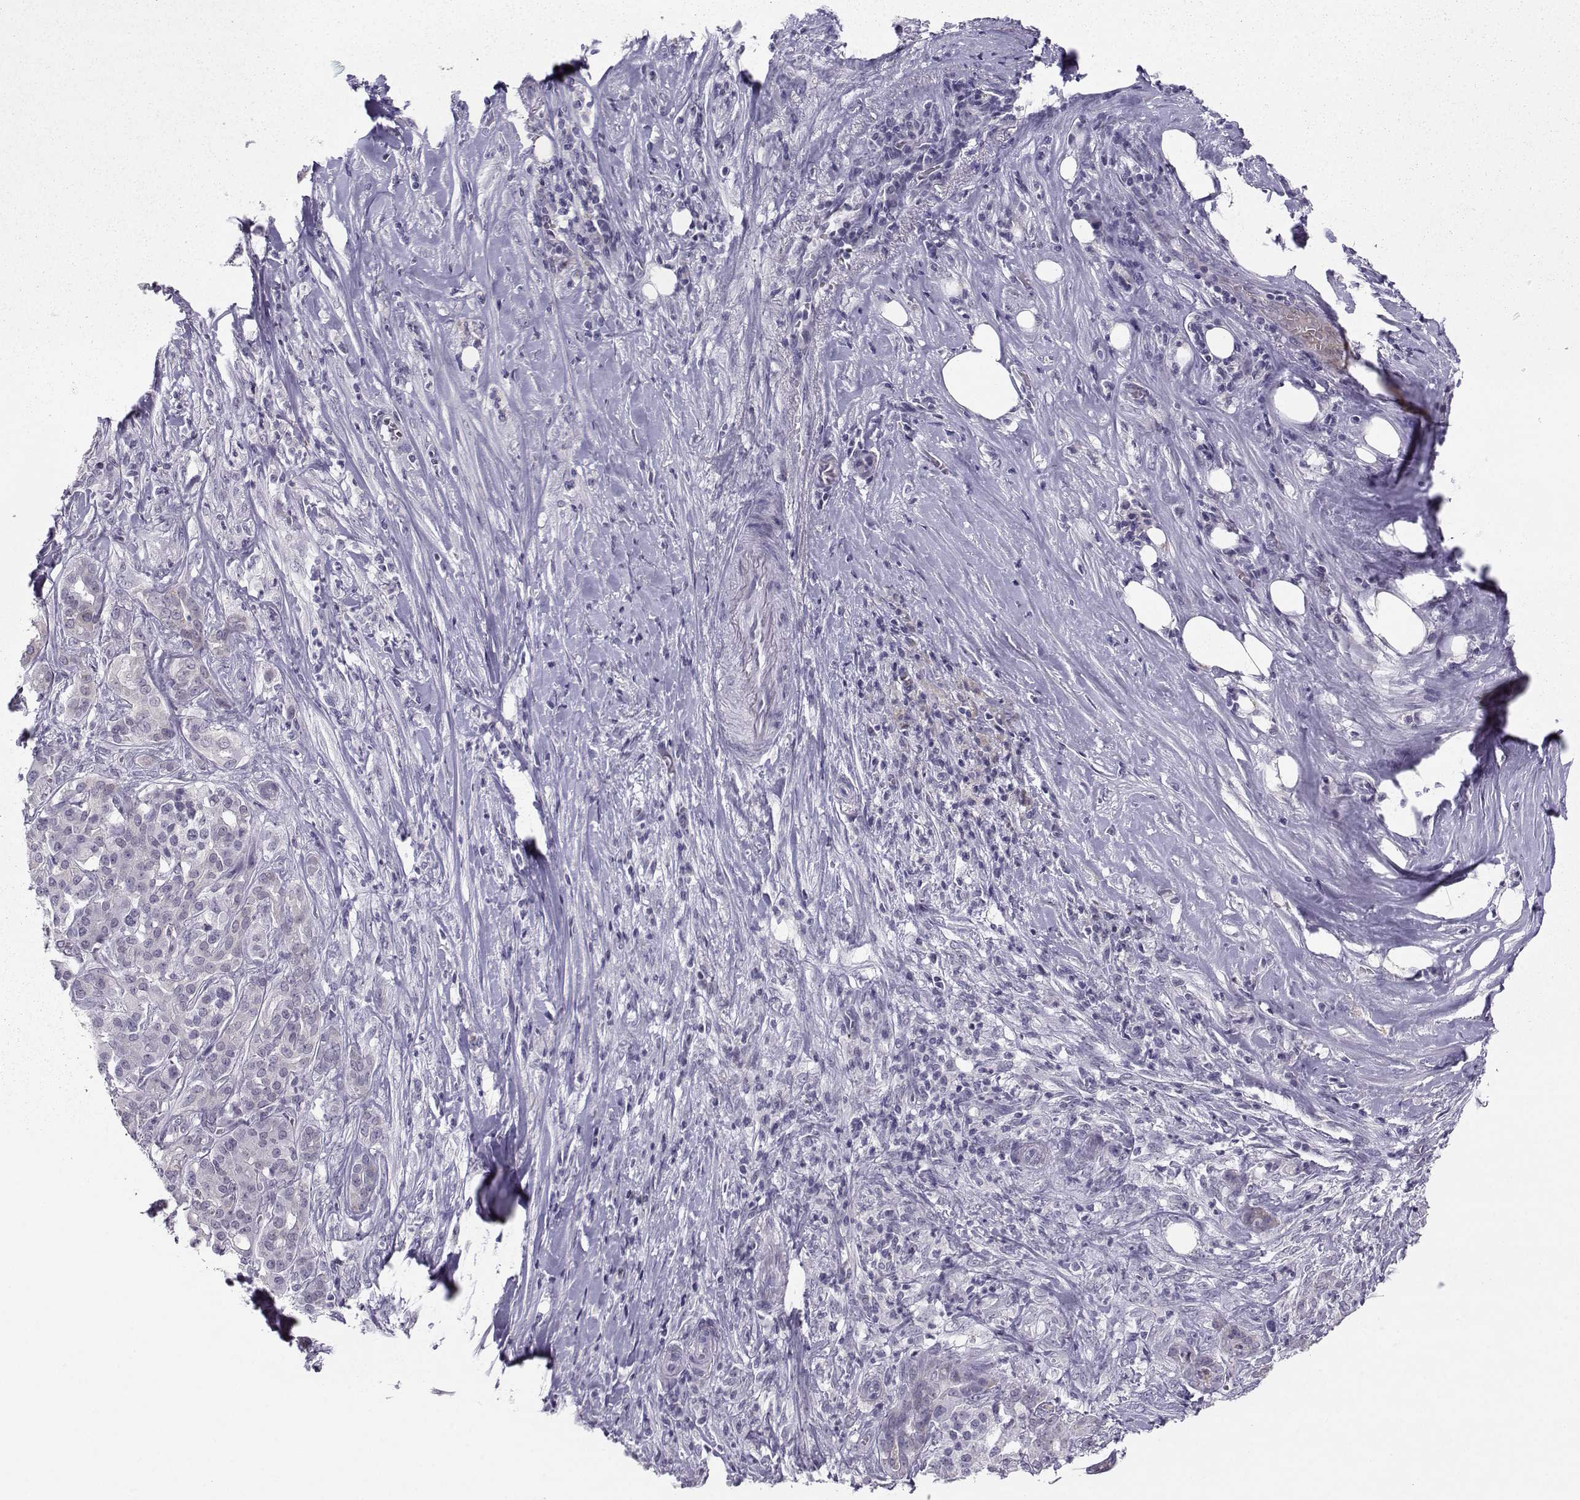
{"staining": {"intensity": "negative", "quantity": "none", "location": "none"}, "tissue": "pancreatic cancer", "cell_type": "Tumor cells", "image_type": "cancer", "snomed": [{"axis": "morphology", "description": "Adenocarcinoma, NOS"}, {"axis": "topography", "description": "Pancreas"}], "caption": "Immunohistochemistry image of pancreatic cancer stained for a protein (brown), which shows no staining in tumor cells. (DAB (3,3'-diaminobenzidine) immunohistochemistry, high magnification).", "gene": "LHX1", "patient": {"sex": "male", "age": 57}}